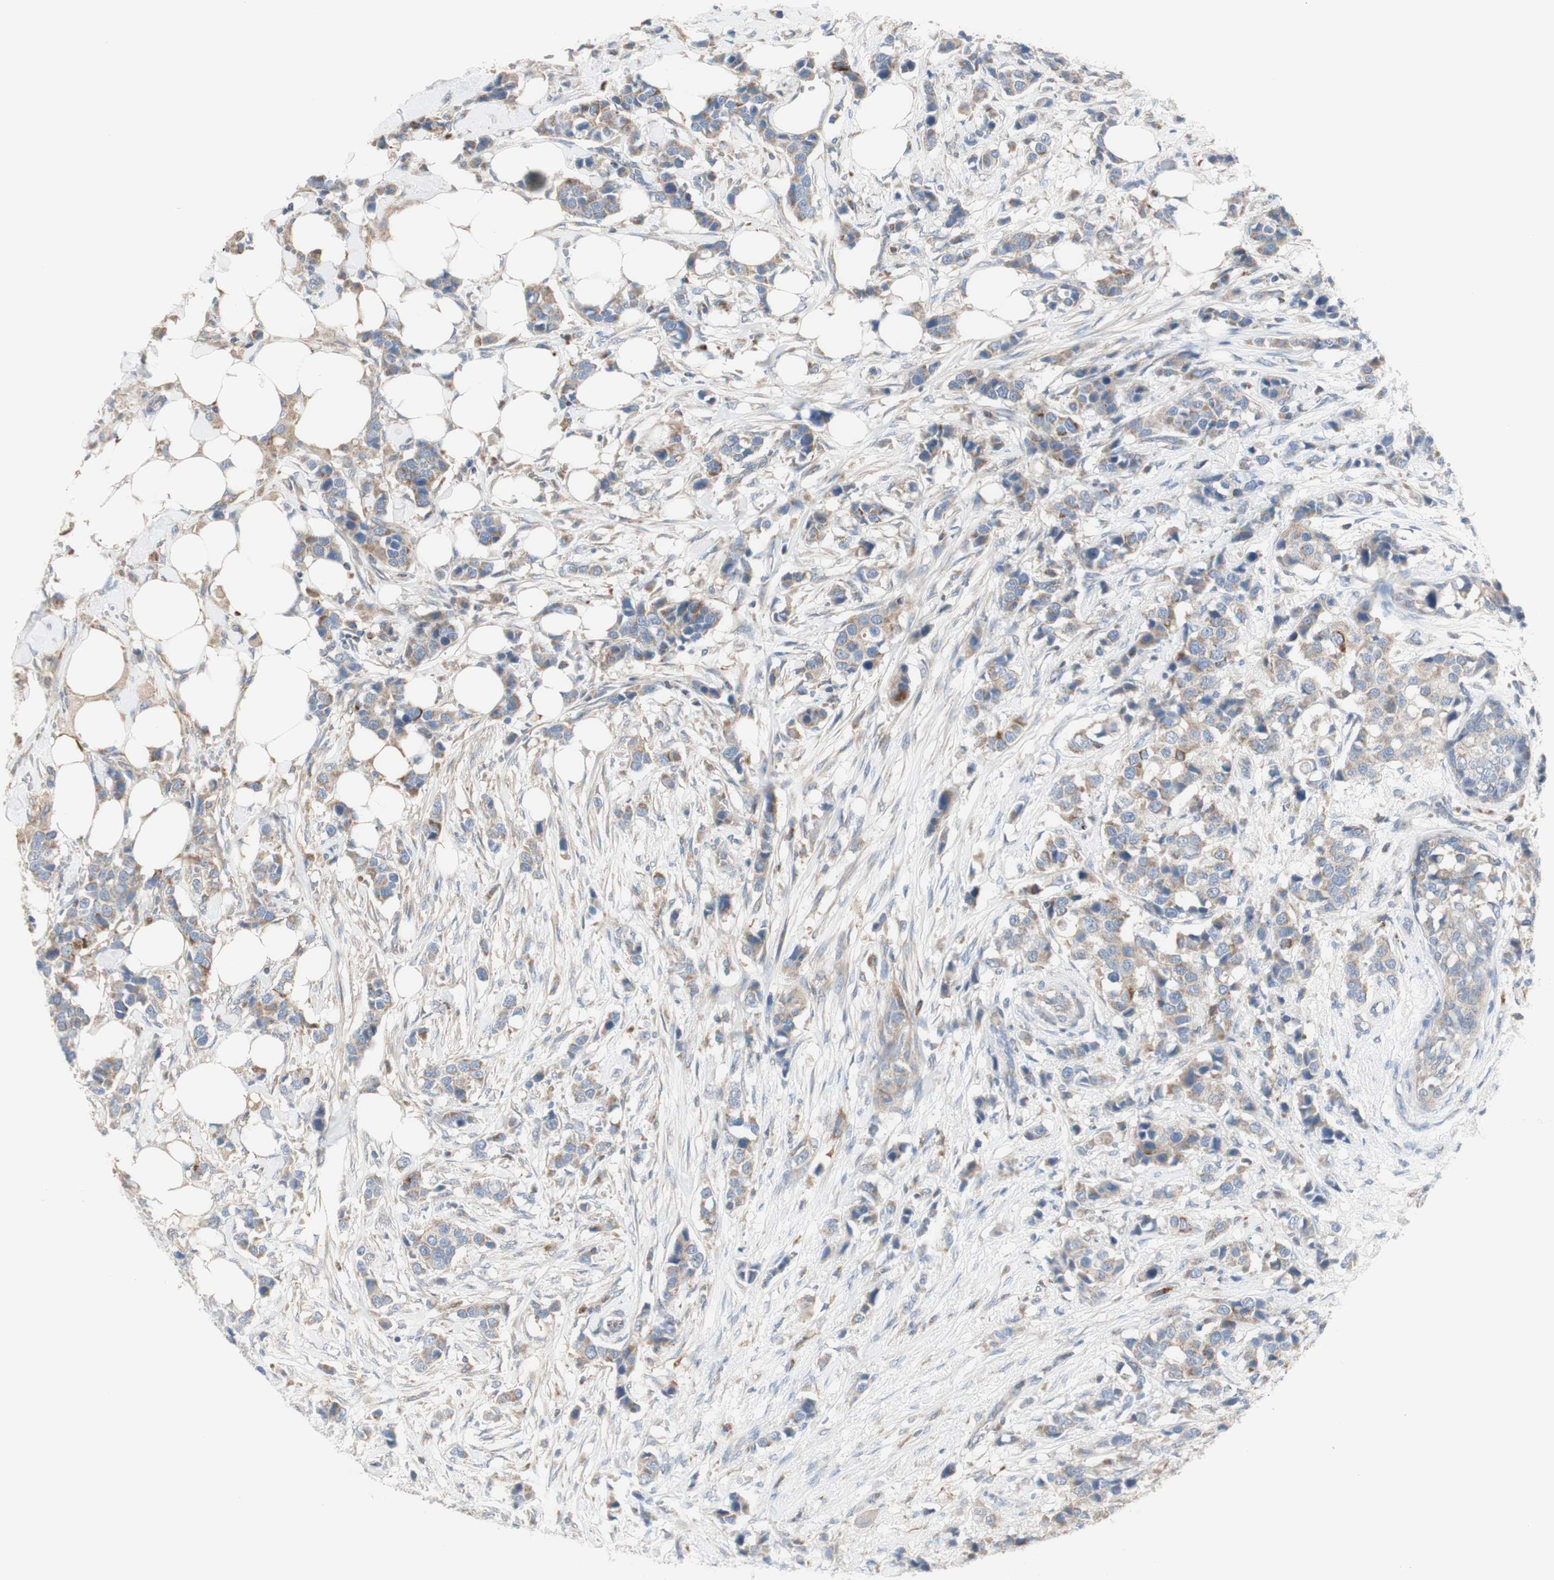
{"staining": {"intensity": "weak", "quantity": "25%-75%", "location": "cytoplasmic/membranous"}, "tissue": "breast cancer", "cell_type": "Tumor cells", "image_type": "cancer", "snomed": [{"axis": "morphology", "description": "Normal tissue, NOS"}, {"axis": "morphology", "description": "Duct carcinoma"}, {"axis": "topography", "description": "Breast"}], "caption": "Breast cancer was stained to show a protein in brown. There is low levels of weak cytoplasmic/membranous expression in approximately 25%-75% of tumor cells.", "gene": "C3orf52", "patient": {"sex": "female", "age": 50}}